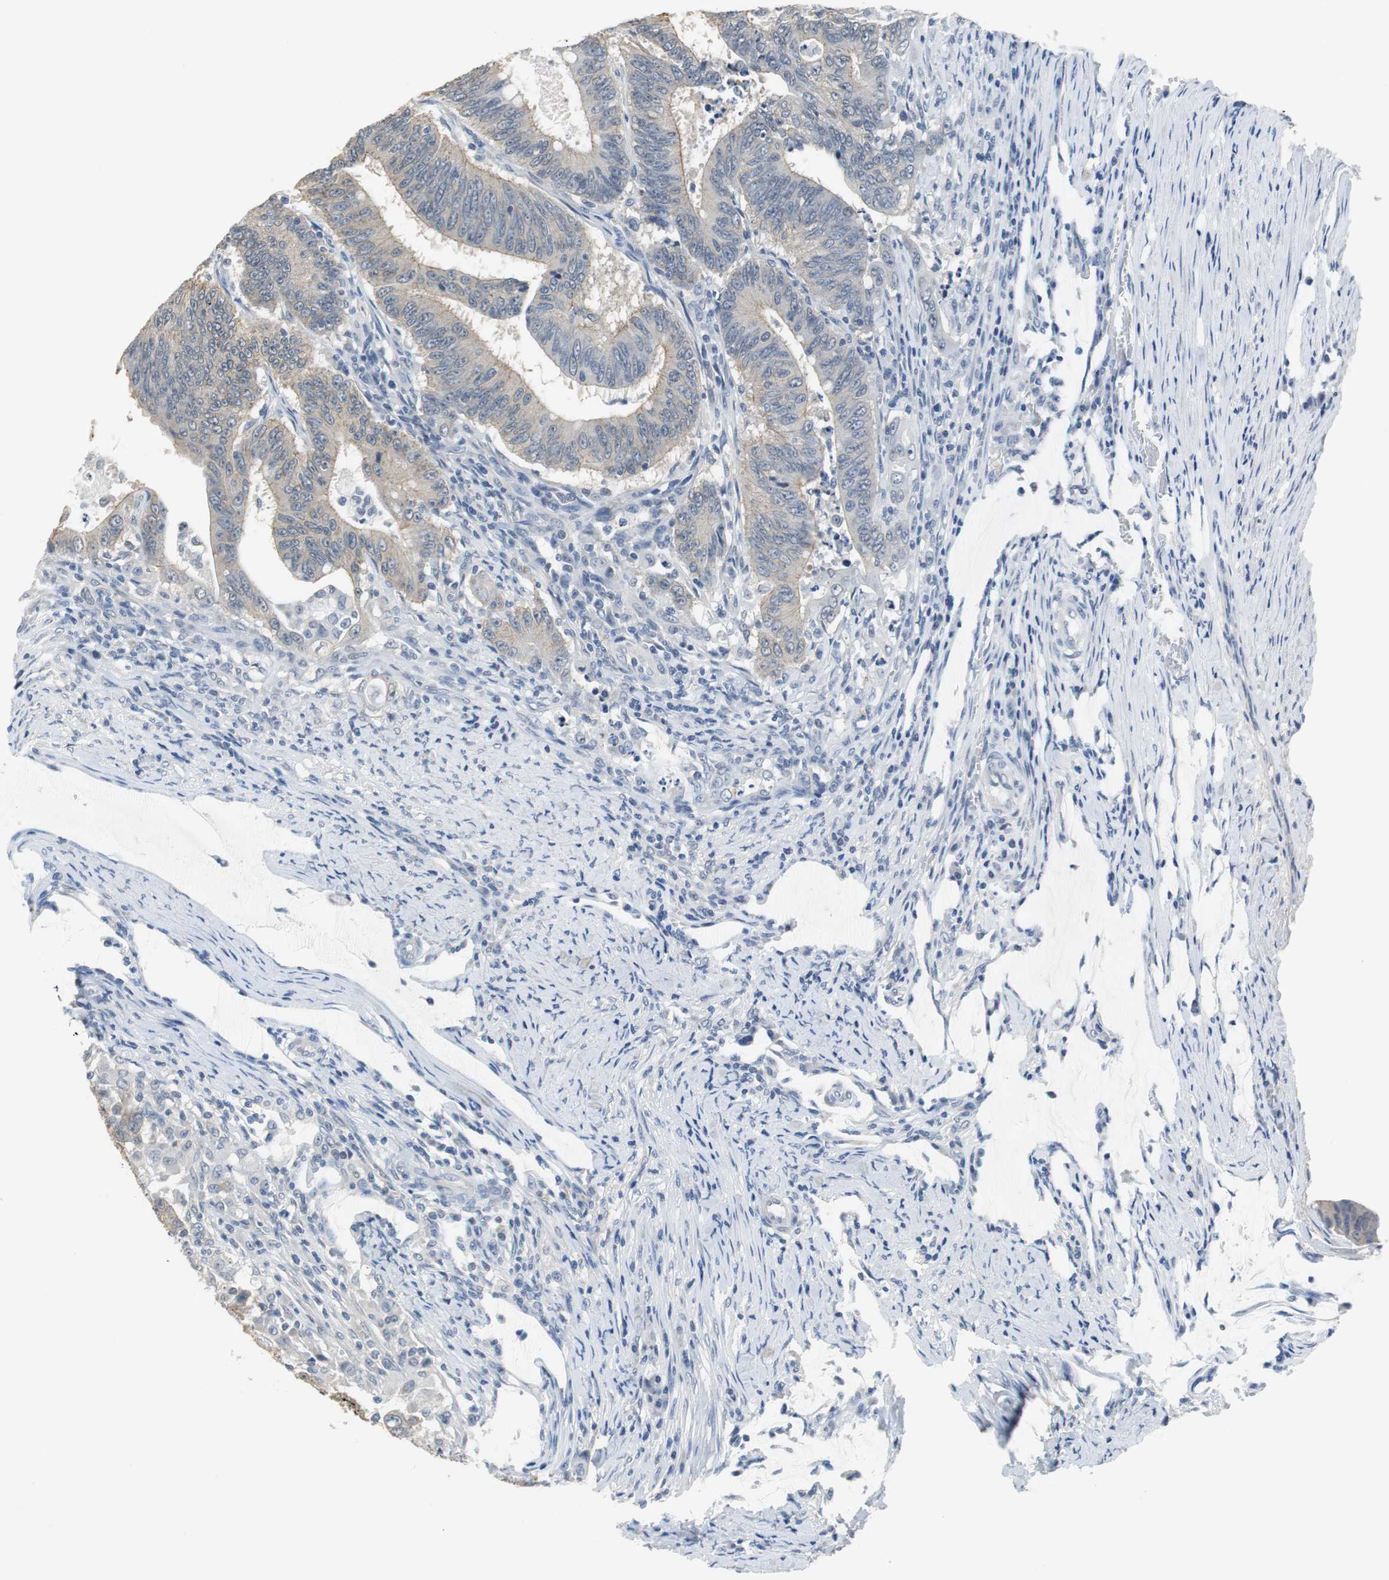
{"staining": {"intensity": "weak", "quantity": "25%-75%", "location": "cytoplasmic/membranous"}, "tissue": "colorectal cancer", "cell_type": "Tumor cells", "image_type": "cancer", "snomed": [{"axis": "morphology", "description": "Adenocarcinoma, NOS"}, {"axis": "topography", "description": "Colon"}], "caption": "There is low levels of weak cytoplasmic/membranous expression in tumor cells of colorectal cancer, as demonstrated by immunohistochemical staining (brown color).", "gene": "MUC7", "patient": {"sex": "male", "age": 45}}